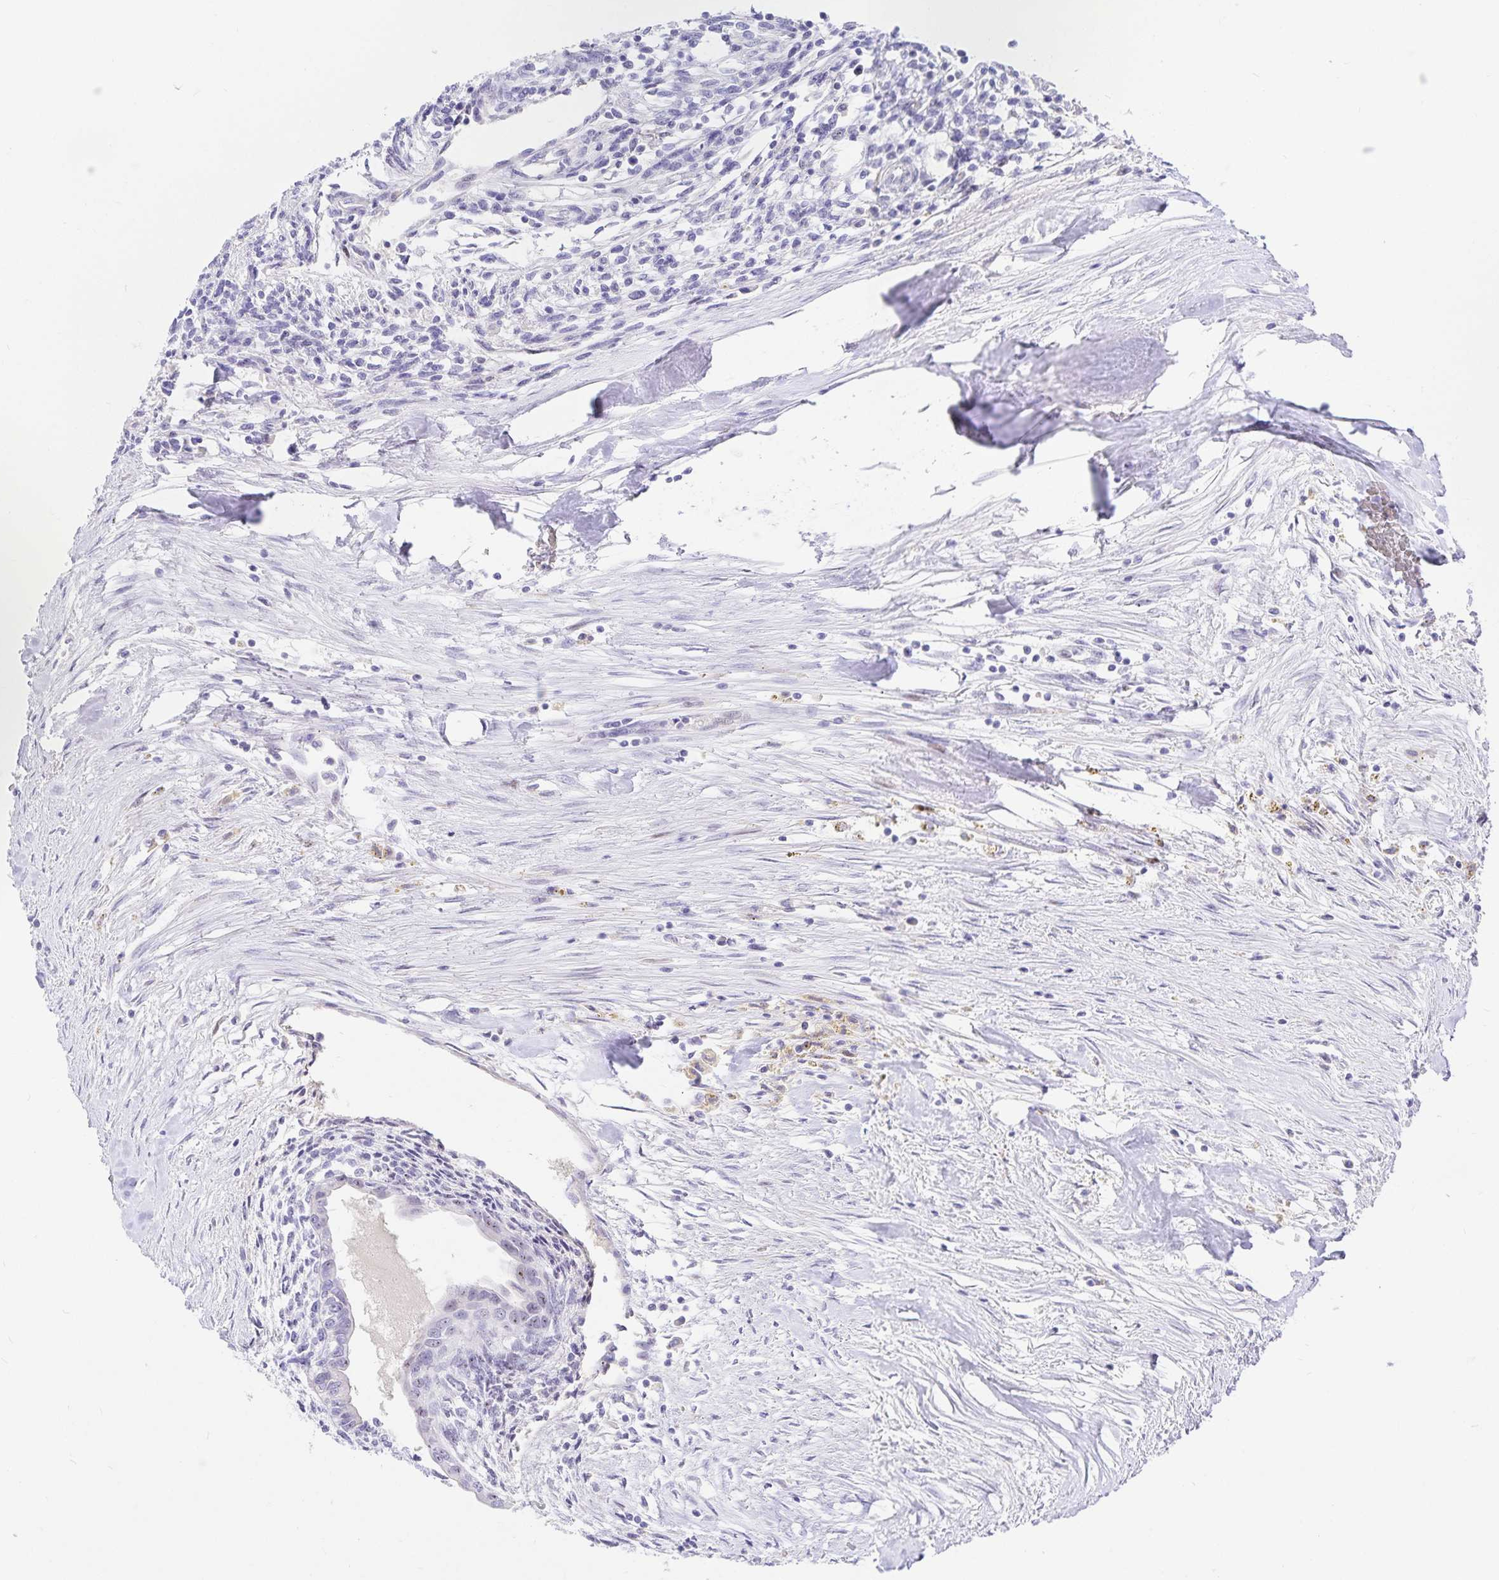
{"staining": {"intensity": "negative", "quantity": "none", "location": "none"}, "tissue": "testis cancer", "cell_type": "Tumor cells", "image_type": "cancer", "snomed": [{"axis": "morphology", "description": "Carcinoma, Embryonal, NOS"}, {"axis": "topography", "description": "Testis"}], "caption": "Testis cancer stained for a protein using immunohistochemistry (IHC) demonstrates no expression tumor cells.", "gene": "KBTBD13", "patient": {"sex": "male", "age": 37}}